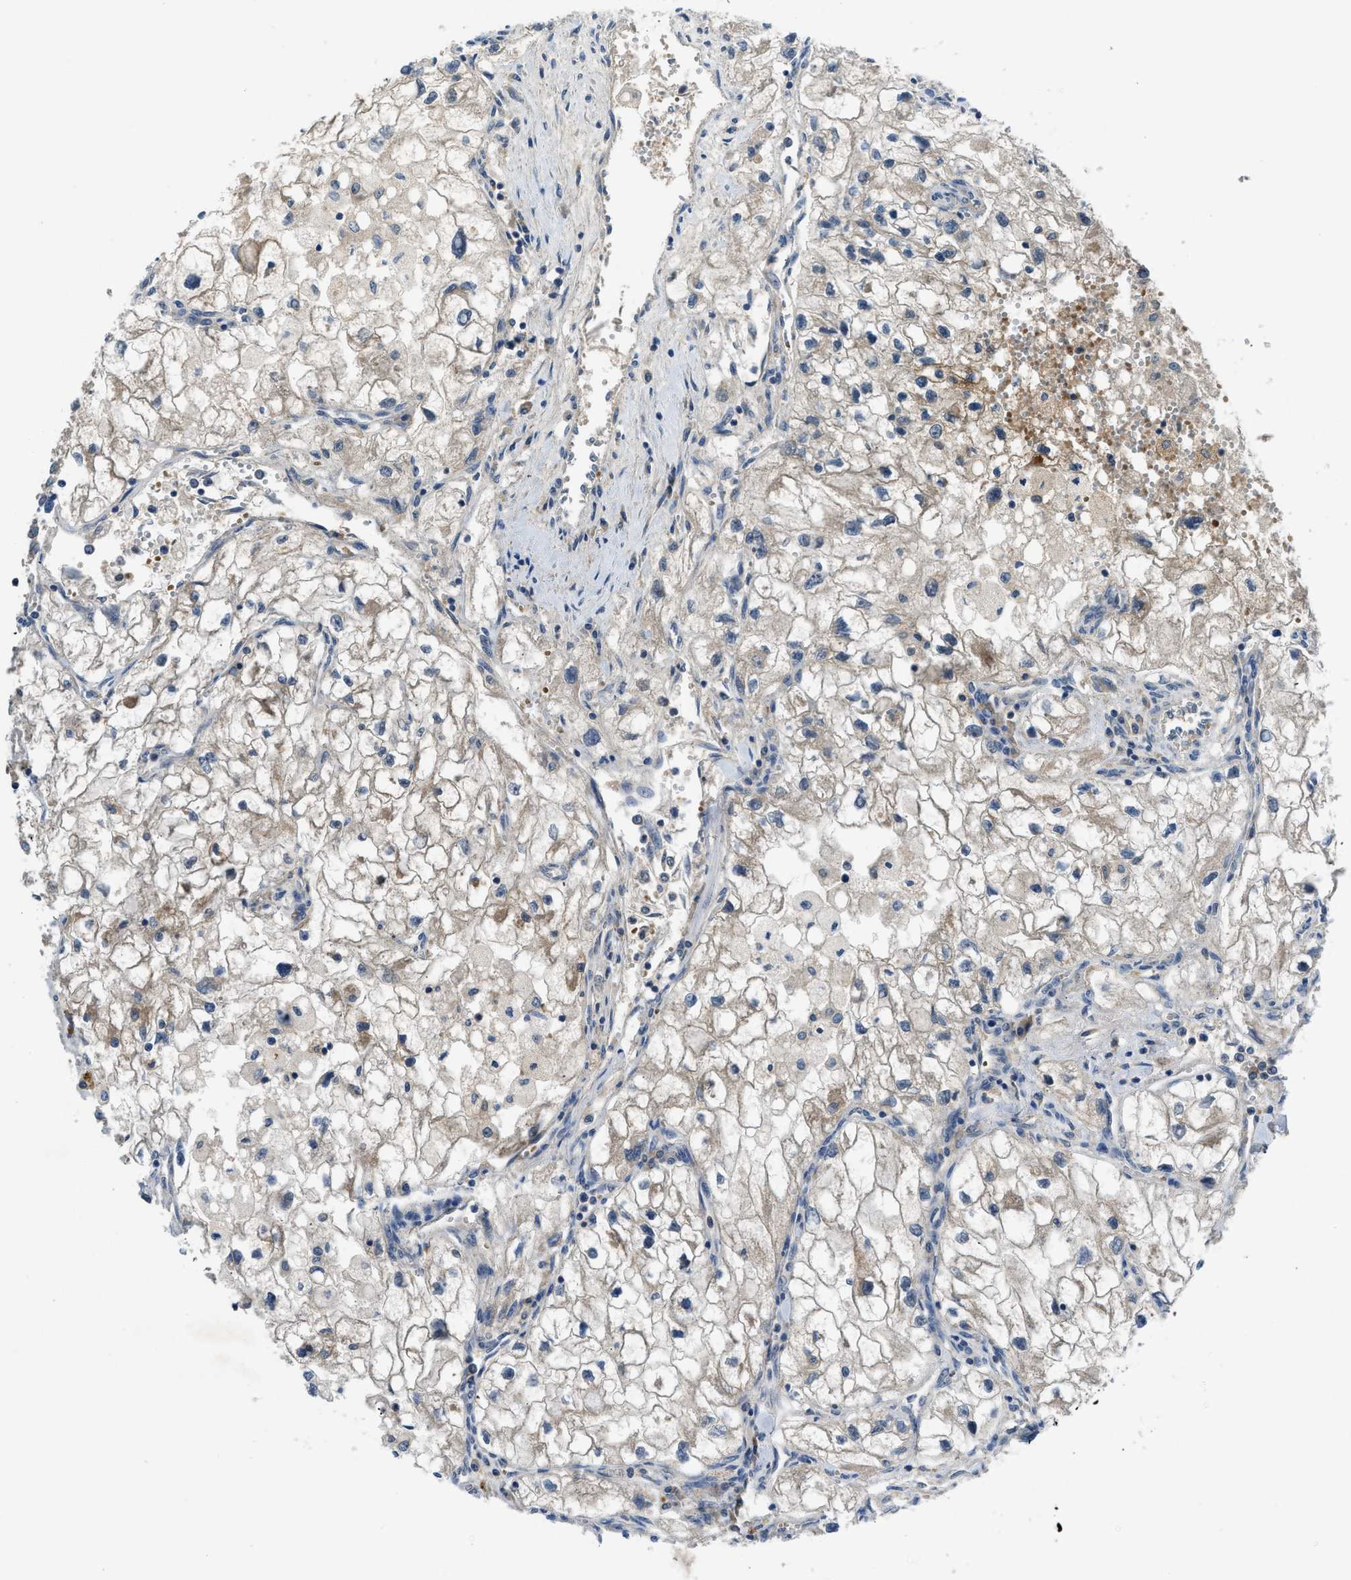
{"staining": {"intensity": "weak", "quantity": ">75%", "location": "cytoplasmic/membranous"}, "tissue": "renal cancer", "cell_type": "Tumor cells", "image_type": "cancer", "snomed": [{"axis": "morphology", "description": "Adenocarcinoma, NOS"}, {"axis": "topography", "description": "Kidney"}], "caption": "Immunohistochemistry (IHC) micrograph of human adenocarcinoma (renal) stained for a protein (brown), which reveals low levels of weak cytoplasmic/membranous expression in about >75% of tumor cells.", "gene": "PDE7A", "patient": {"sex": "female", "age": 70}}